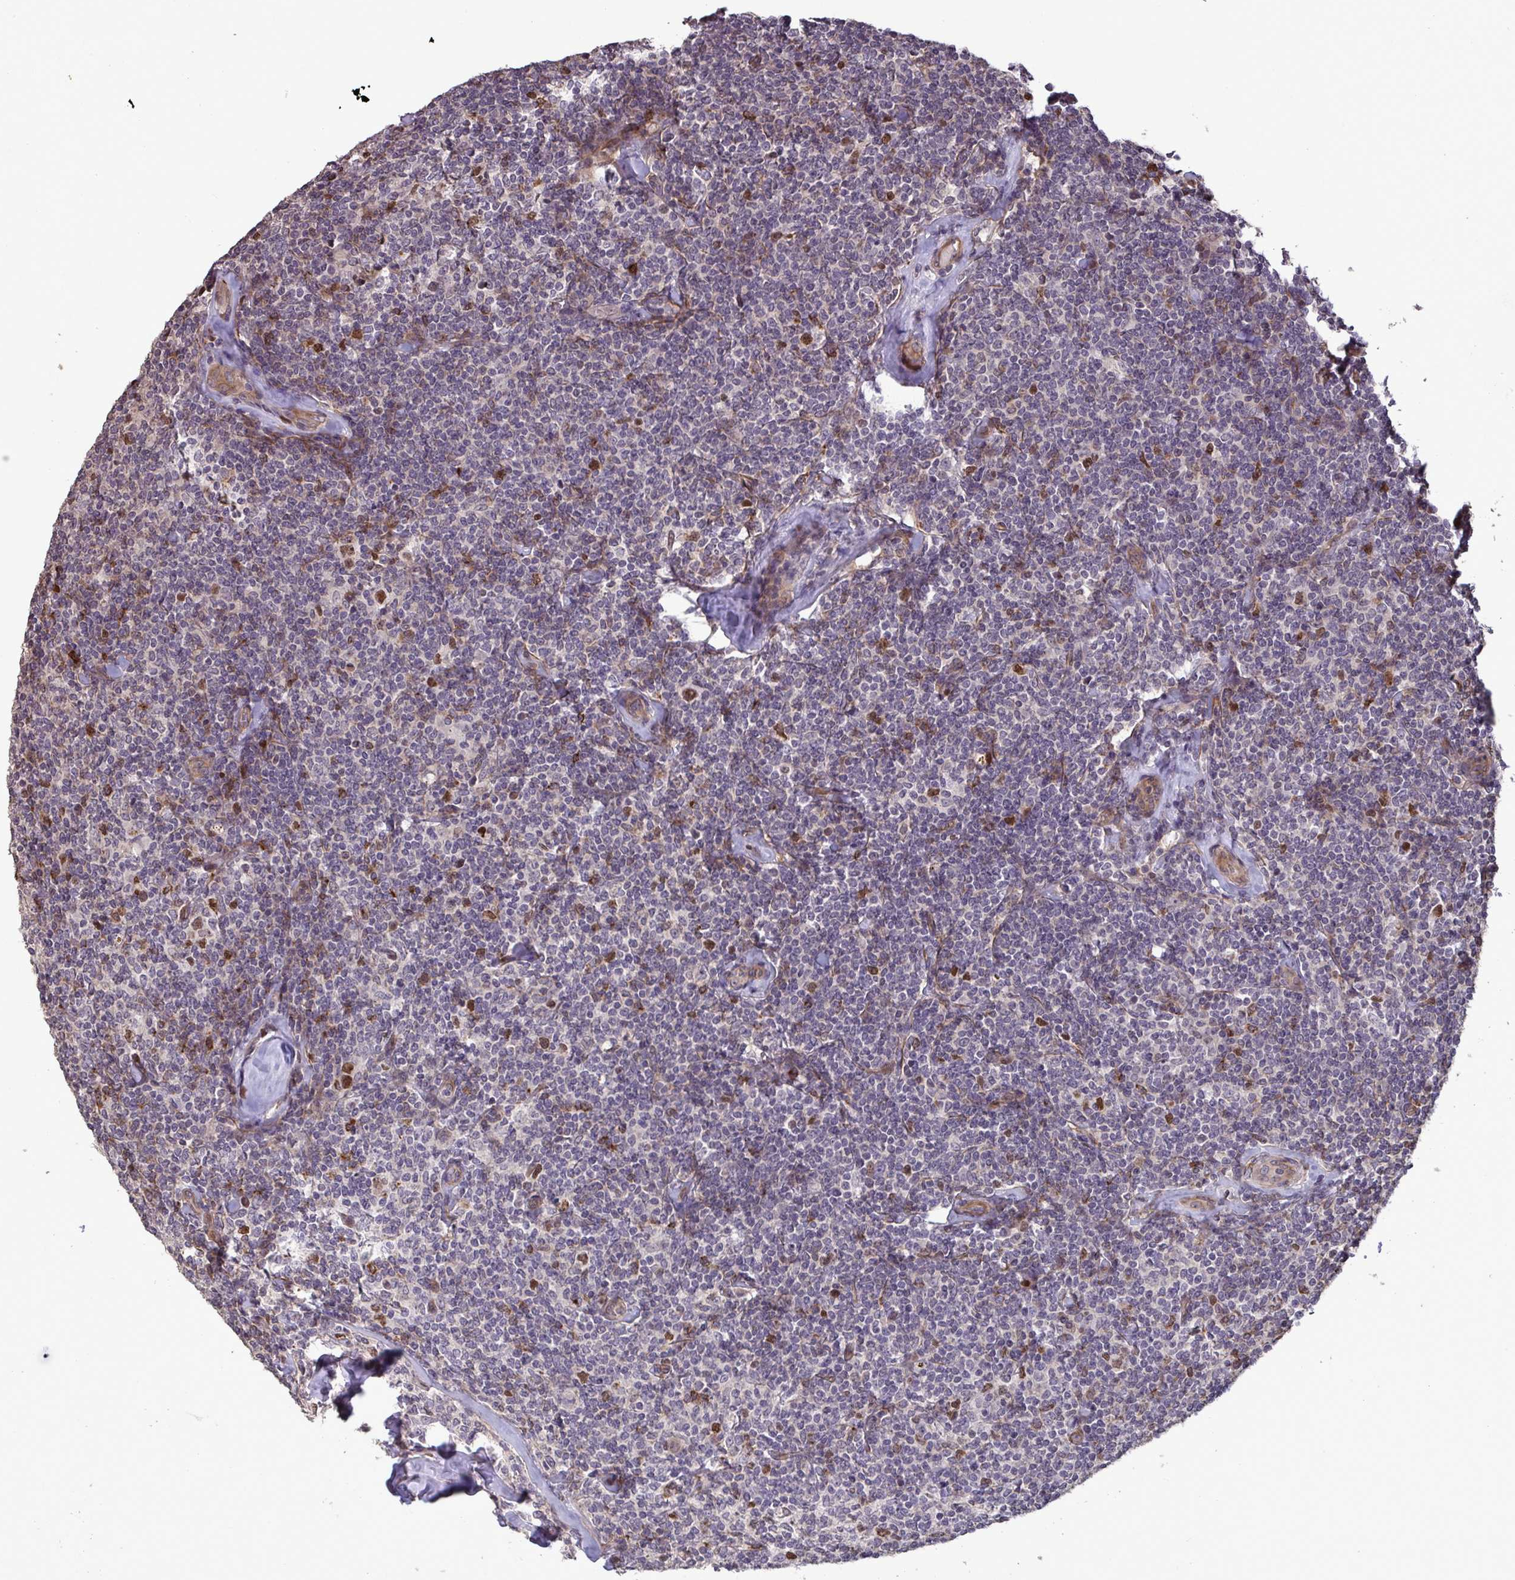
{"staining": {"intensity": "moderate", "quantity": "<25%", "location": "nuclear"}, "tissue": "lymphoma", "cell_type": "Tumor cells", "image_type": "cancer", "snomed": [{"axis": "morphology", "description": "Malignant lymphoma, non-Hodgkin's type, Low grade"}, {"axis": "topography", "description": "Lymph node"}], "caption": "DAB (3,3'-diaminobenzidine) immunohistochemical staining of malignant lymphoma, non-Hodgkin's type (low-grade) demonstrates moderate nuclear protein expression in about <25% of tumor cells.", "gene": "IPO5", "patient": {"sex": "female", "age": 56}}